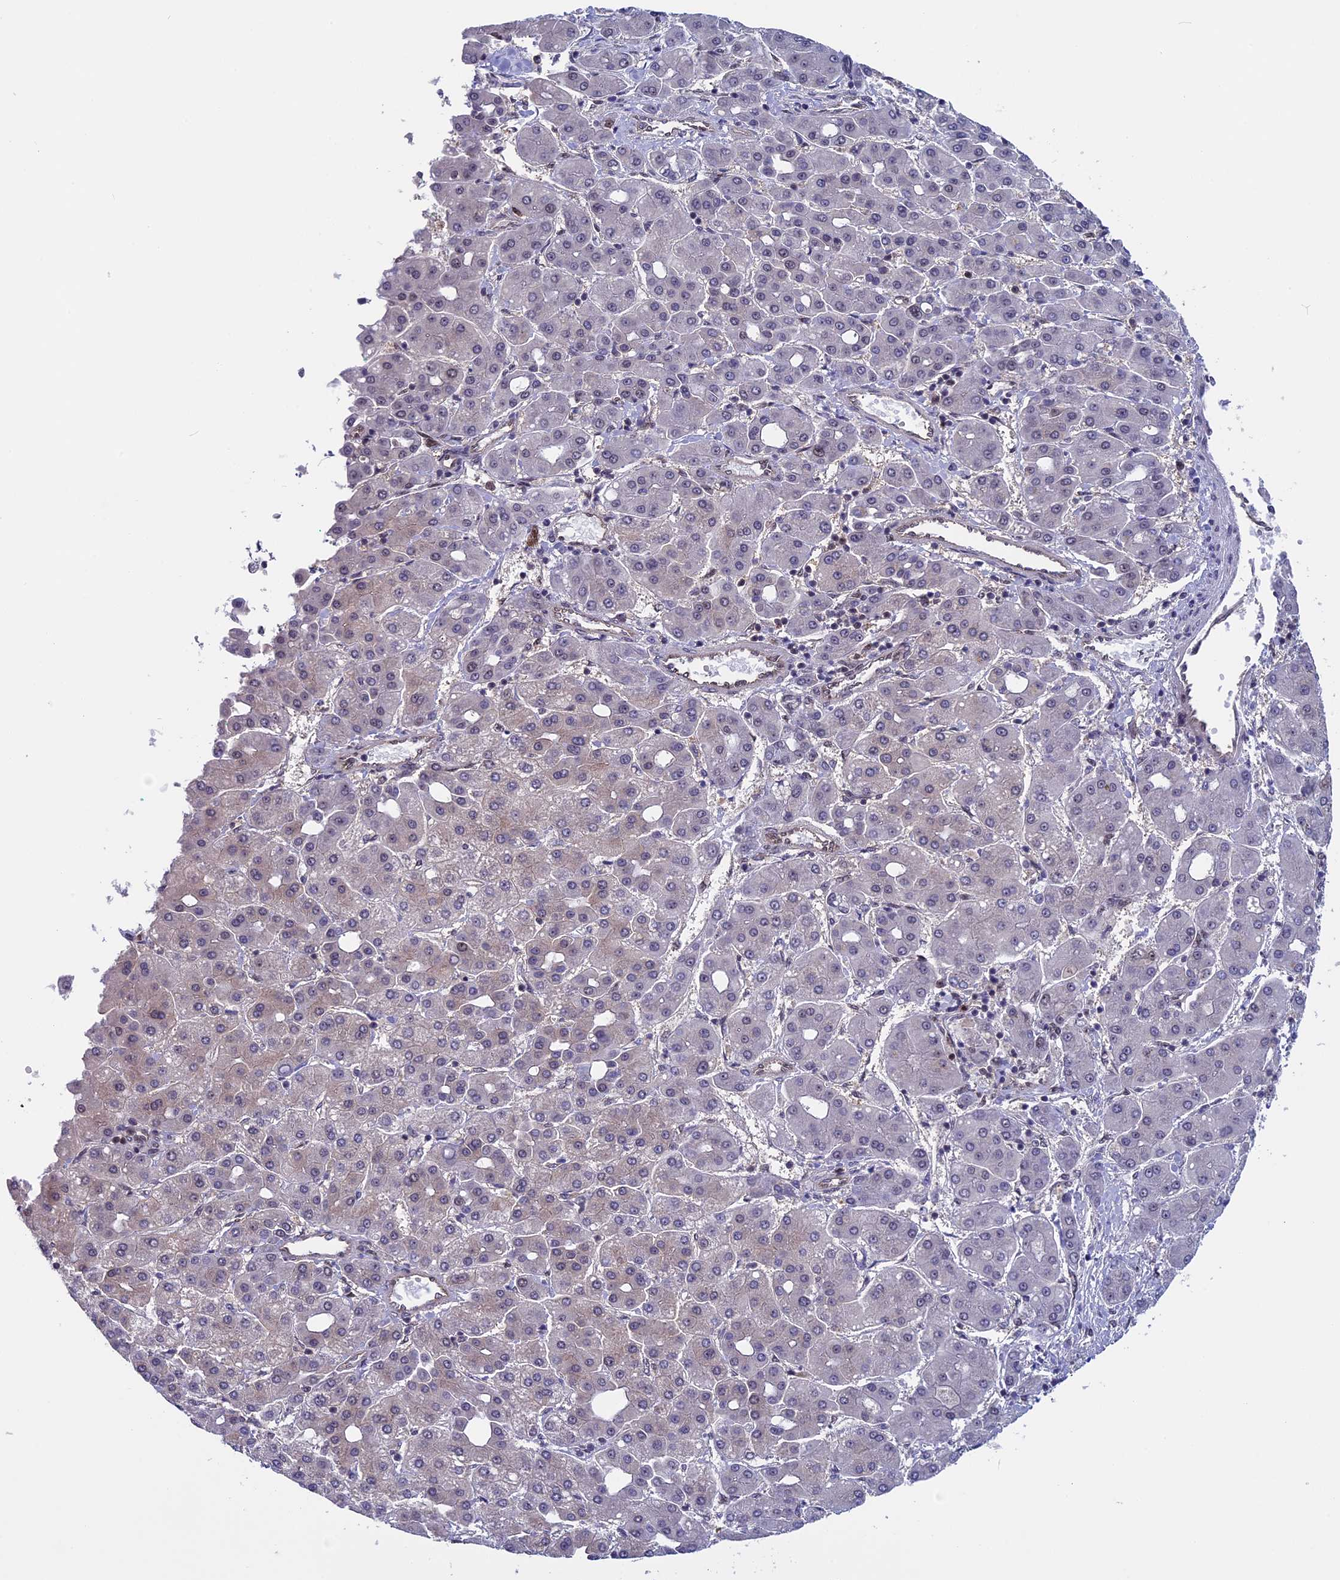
{"staining": {"intensity": "weak", "quantity": "<25%", "location": "cytoplasmic/membranous"}, "tissue": "liver cancer", "cell_type": "Tumor cells", "image_type": "cancer", "snomed": [{"axis": "morphology", "description": "Carcinoma, Hepatocellular, NOS"}, {"axis": "topography", "description": "Liver"}], "caption": "A high-resolution image shows immunohistochemistry (IHC) staining of liver cancer (hepatocellular carcinoma), which shows no significant staining in tumor cells.", "gene": "CCDC86", "patient": {"sex": "male", "age": 65}}